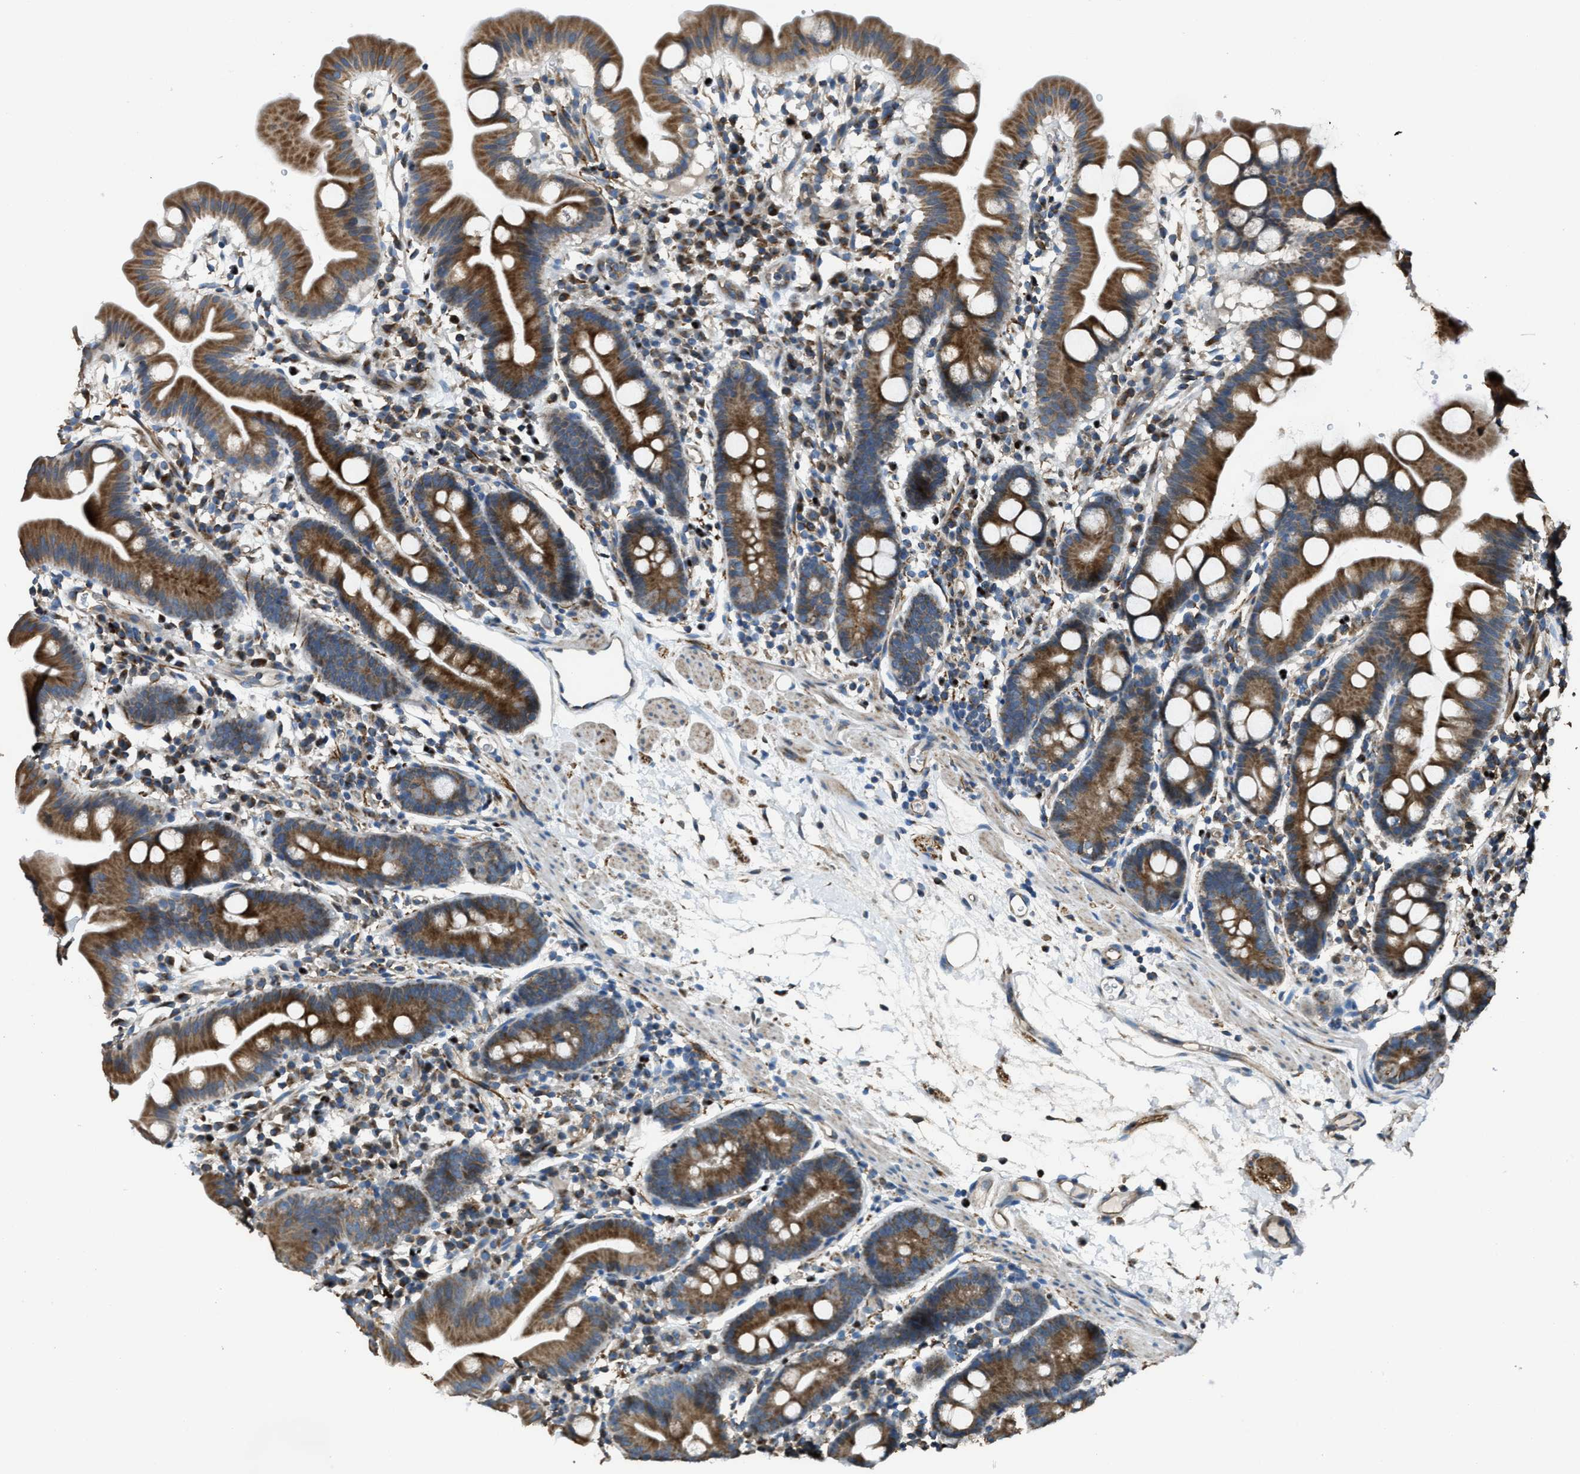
{"staining": {"intensity": "moderate", "quantity": ">75%", "location": "cytoplasmic/membranous"}, "tissue": "duodenum", "cell_type": "Glandular cells", "image_type": "normal", "snomed": [{"axis": "morphology", "description": "Normal tissue, NOS"}, {"axis": "topography", "description": "Duodenum"}], "caption": "Protein expression analysis of benign duodenum demonstrates moderate cytoplasmic/membranous positivity in about >75% of glandular cells. (DAB (3,3'-diaminobenzidine) IHC with brightfield microscopy, high magnification).", "gene": "SLC25A11", "patient": {"sex": "male", "age": 50}}